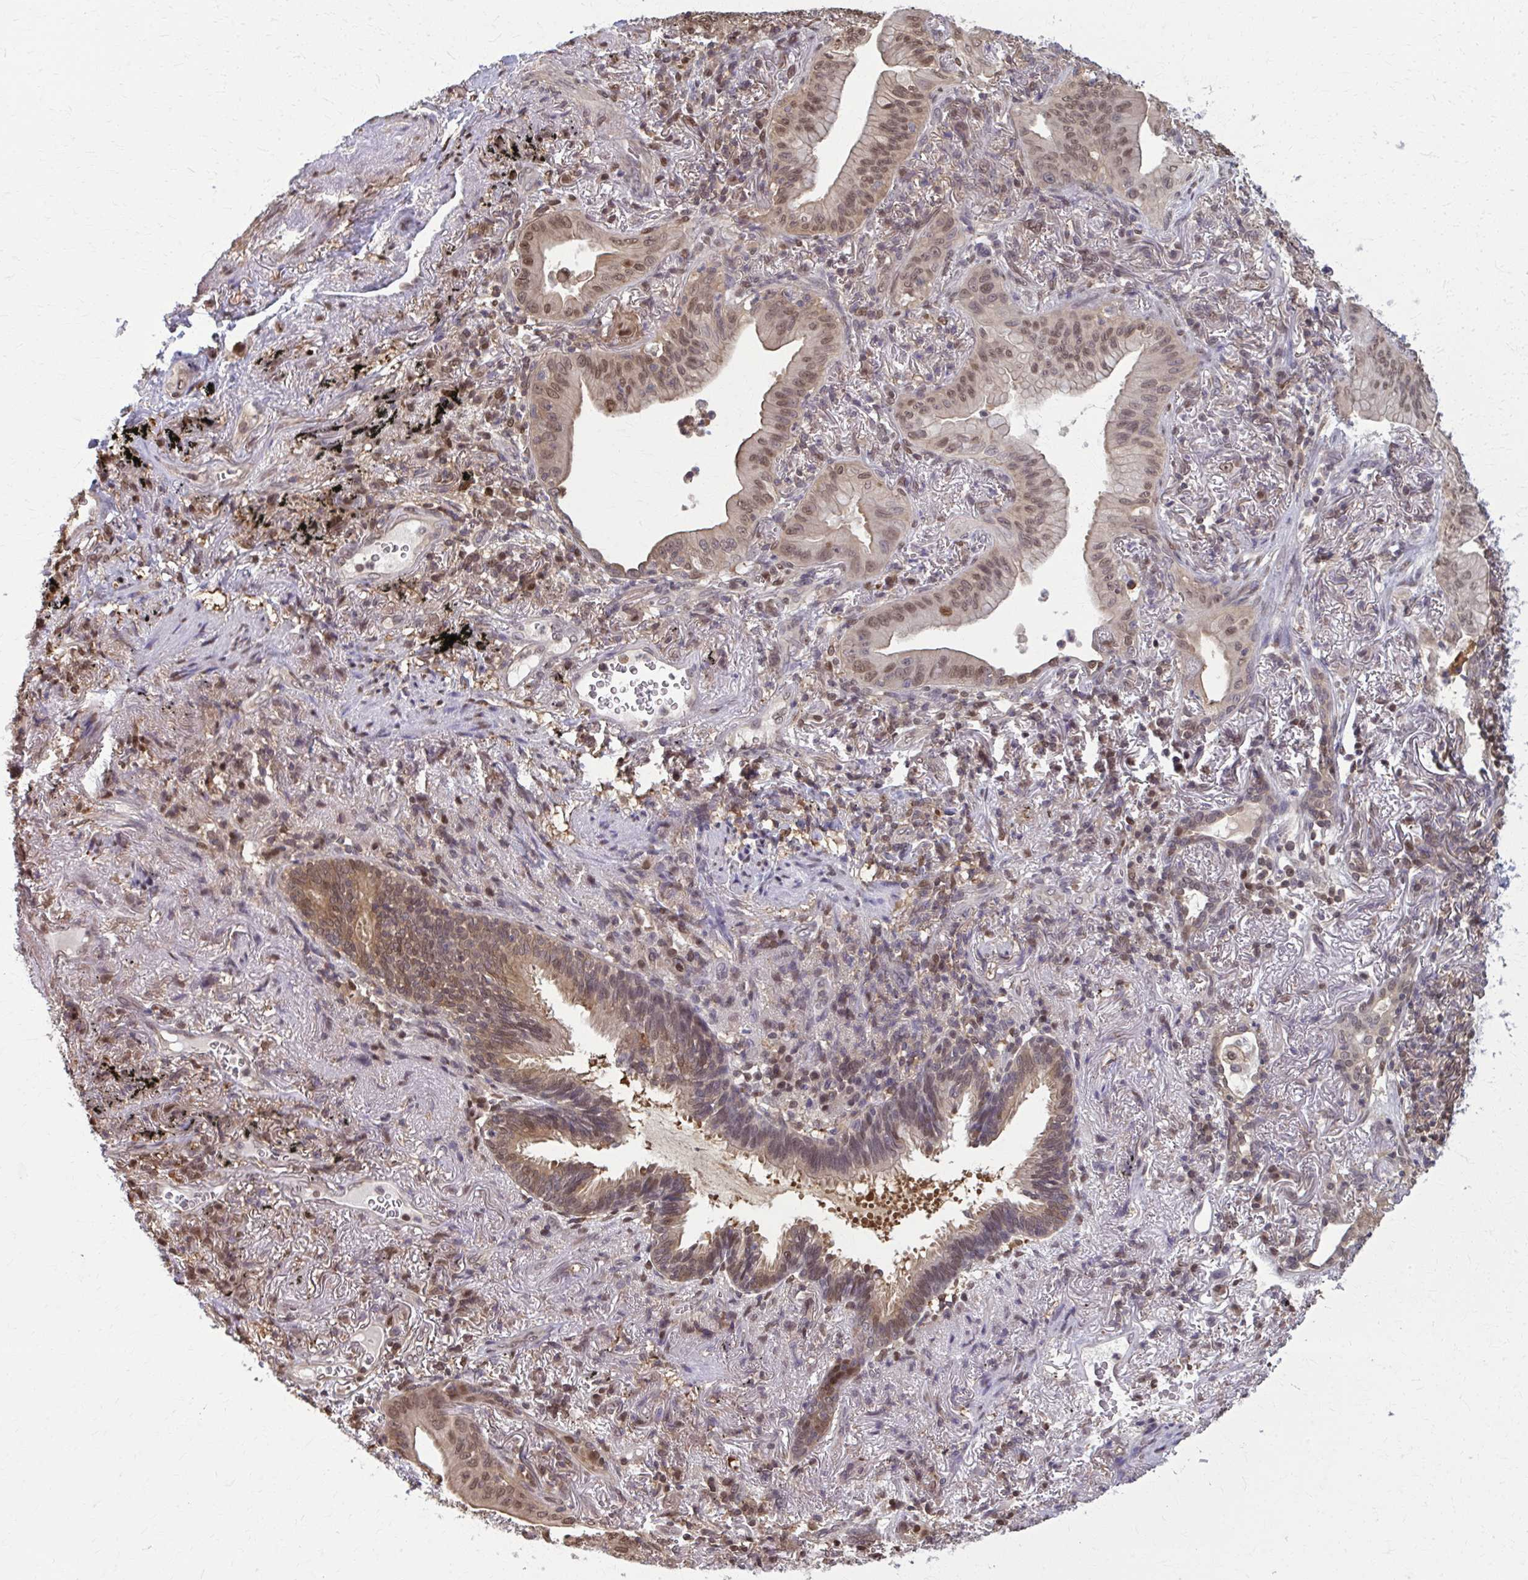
{"staining": {"intensity": "moderate", "quantity": ">75%", "location": "nuclear"}, "tissue": "lung cancer", "cell_type": "Tumor cells", "image_type": "cancer", "snomed": [{"axis": "morphology", "description": "Adenocarcinoma, NOS"}, {"axis": "topography", "description": "Lung"}], "caption": "Human lung cancer stained for a protein (brown) shows moderate nuclear positive expression in about >75% of tumor cells.", "gene": "MDH1", "patient": {"sex": "male", "age": 77}}